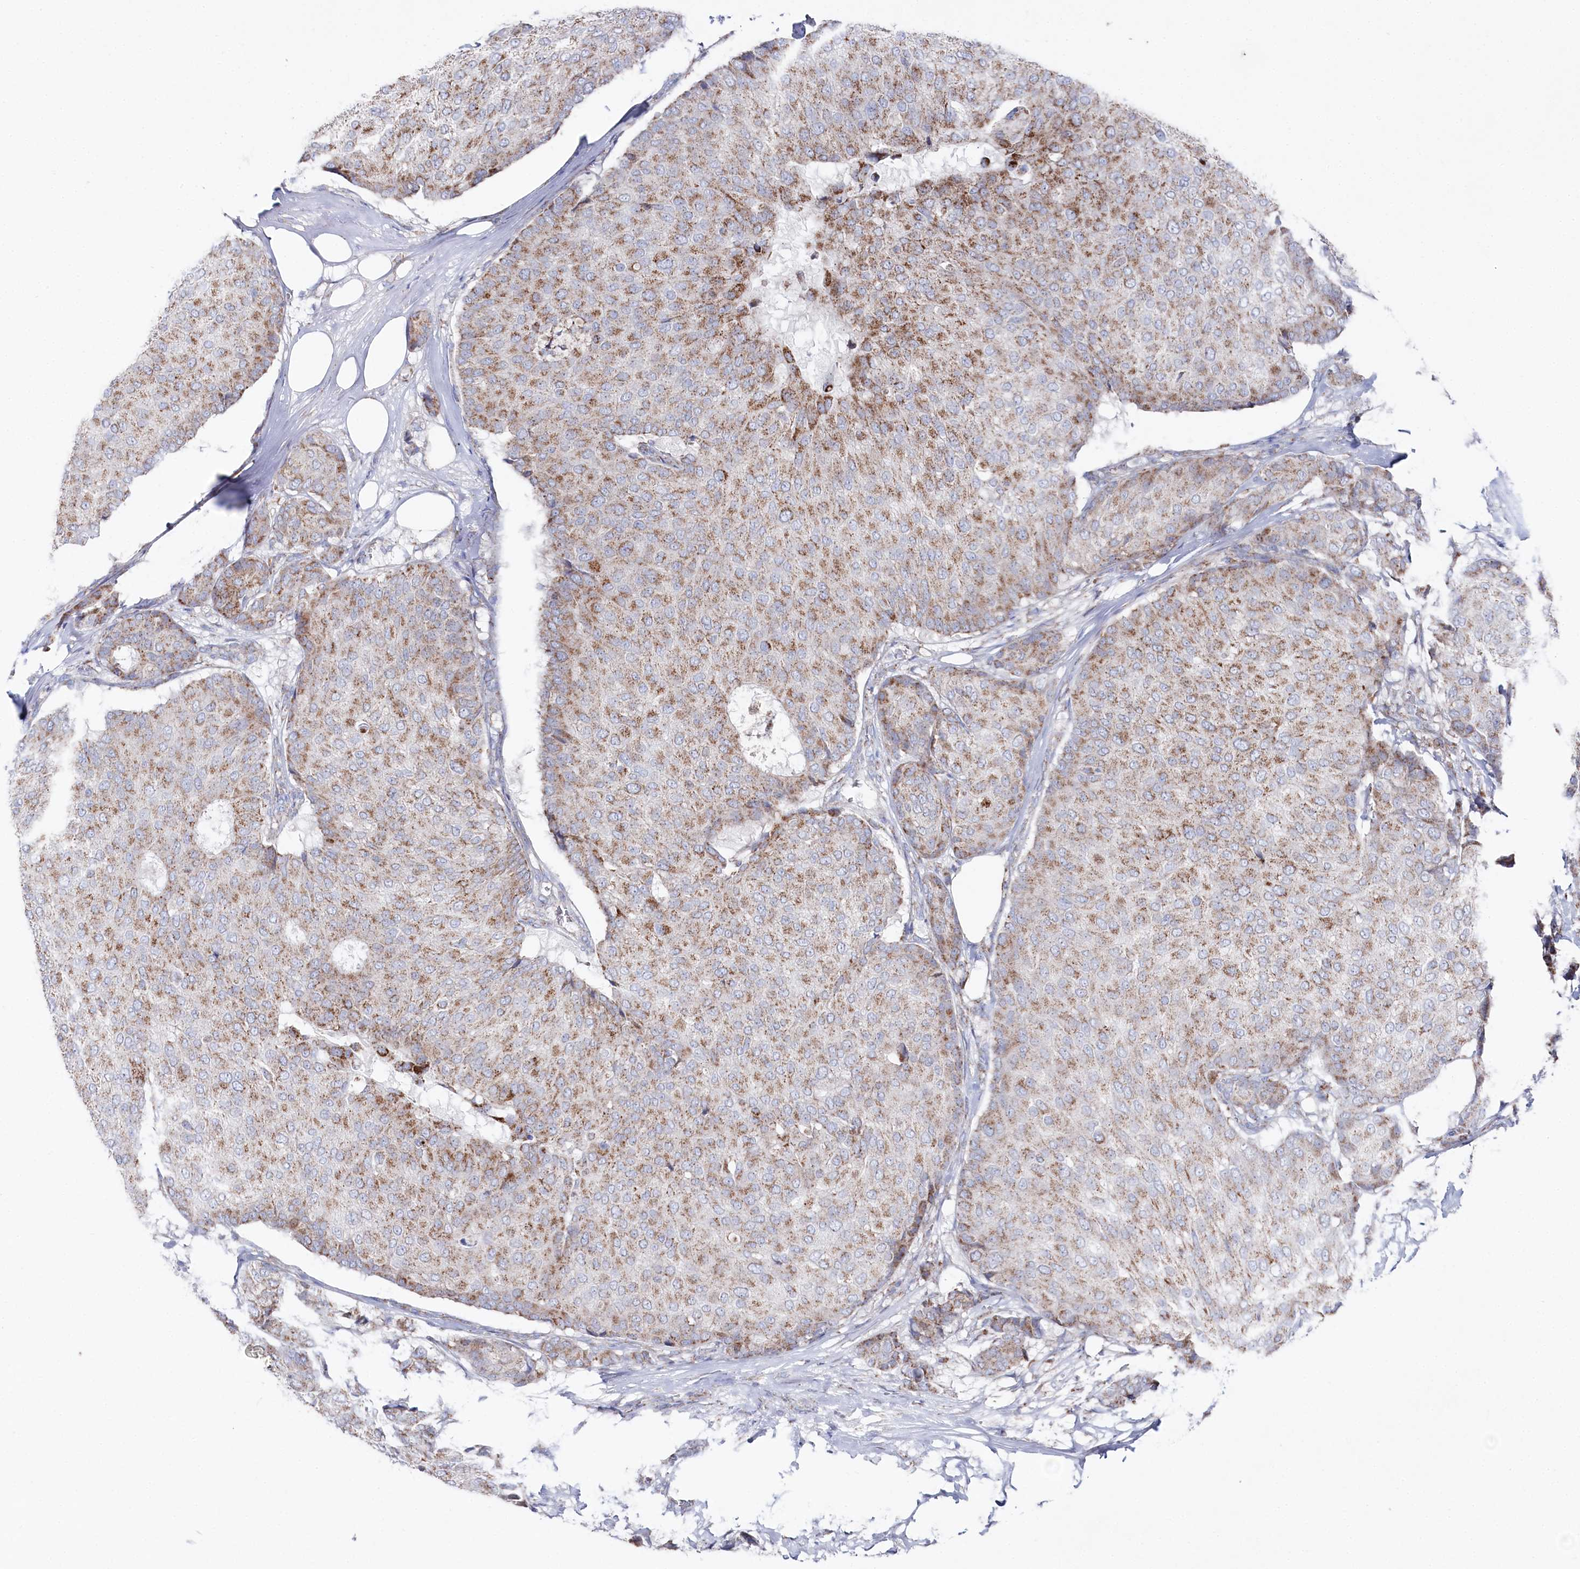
{"staining": {"intensity": "moderate", "quantity": ">75%", "location": "cytoplasmic/membranous"}, "tissue": "breast cancer", "cell_type": "Tumor cells", "image_type": "cancer", "snomed": [{"axis": "morphology", "description": "Duct carcinoma"}, {"axis": "topography", "description": "Breast"}], "caption": "Protein analysis of breast cancer (intraductal carcinoma) tissue exhibits moderate cytoplasmic/membranous positivity in about >75% of tumor cells. (IHC, brightfield microscopy, high magnification).", "gene": "GLS2", "patient": {"sex": "female", "age": 75}}